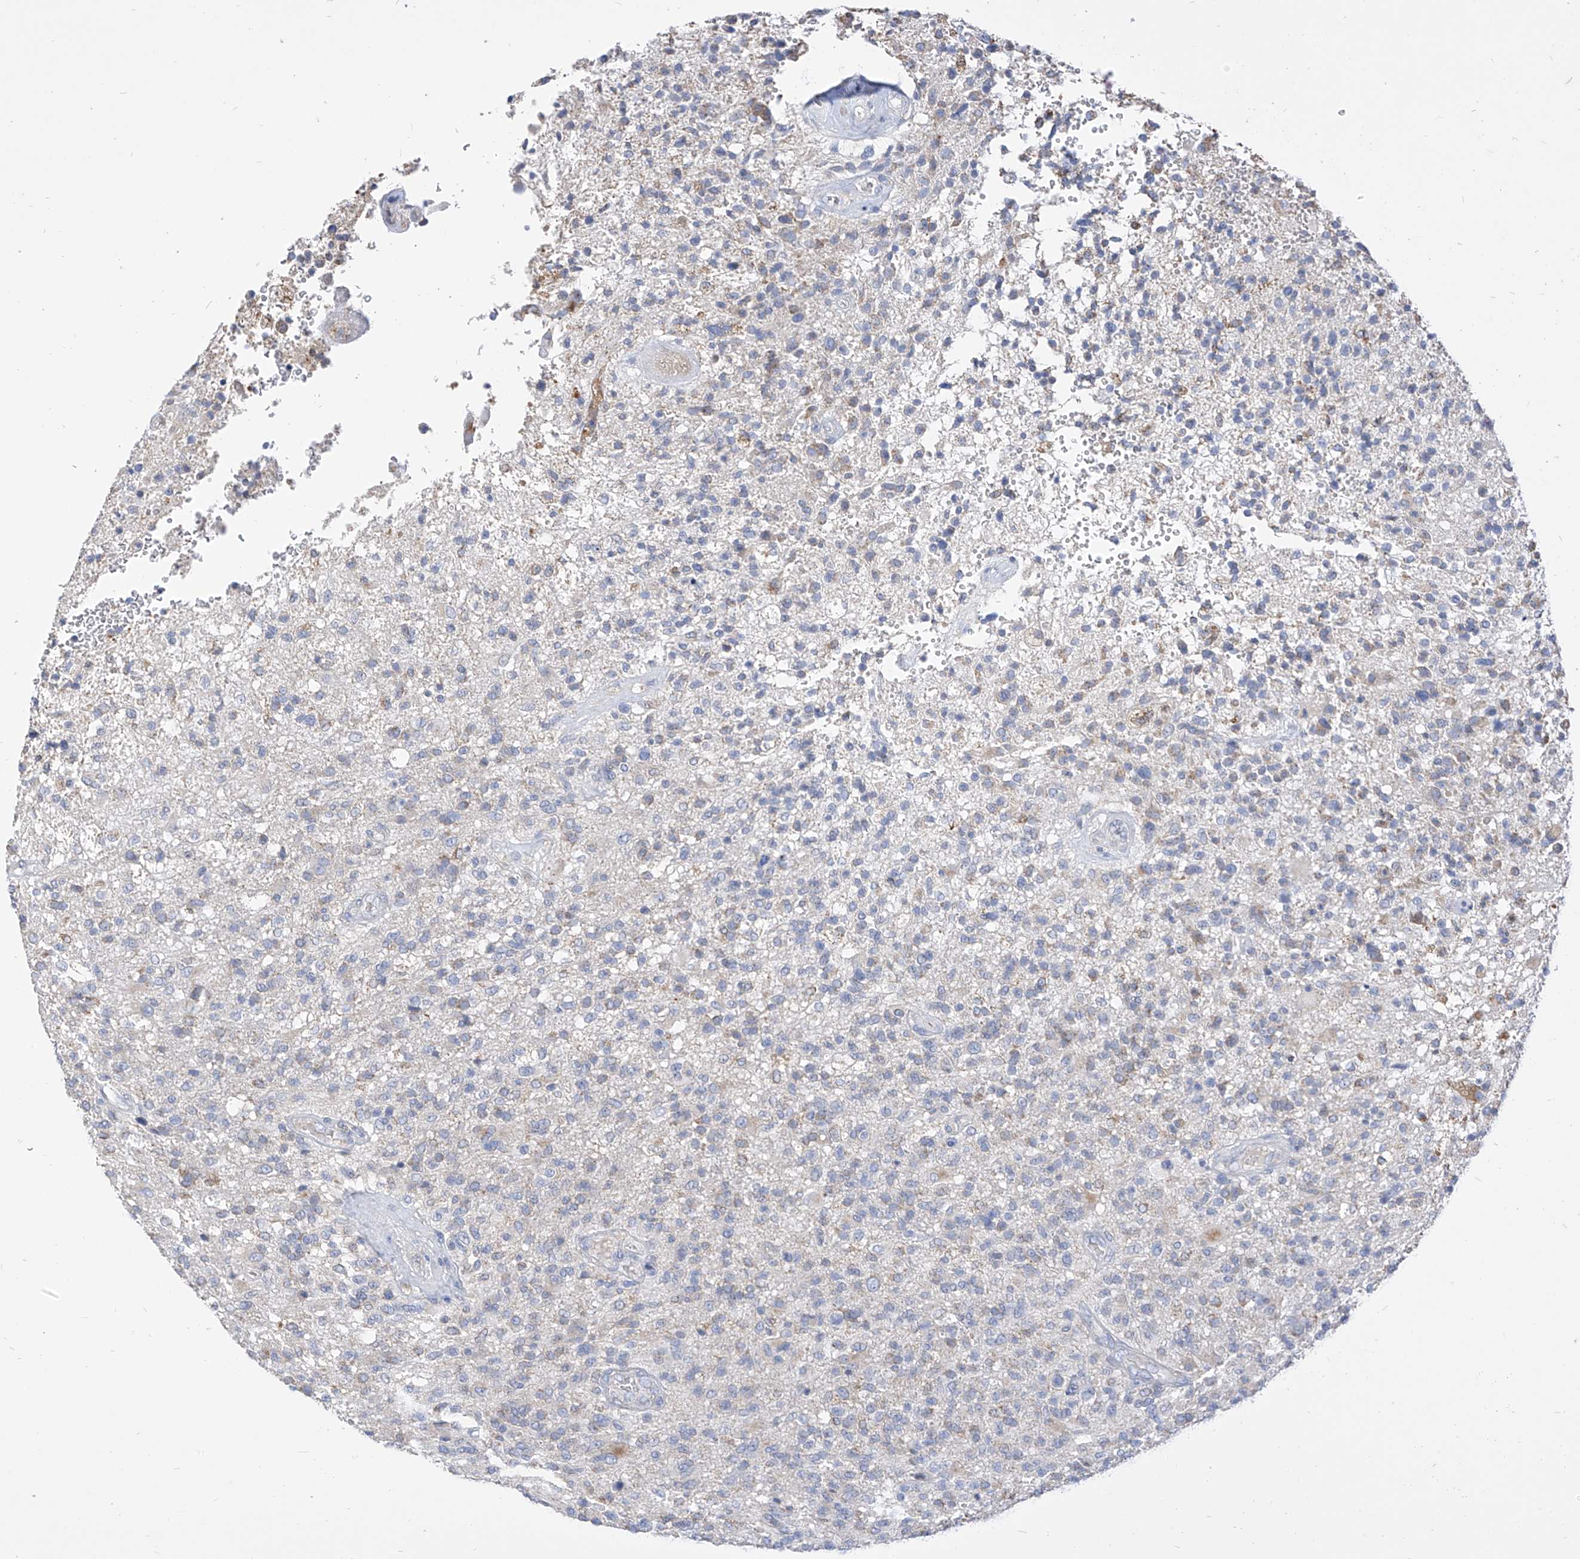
{"staining": {"intensity": "negative", "quantity": "none", "location": "none"}, "tissue": "glioma", "cell_type": "Tumor cells", "image_type": "cancer", "snomed": [{"axis": "morphology", "description": "Glioma, malignant, High grade"}, {"axis": "topography", "description": "Brain"}], "caption": "This is a histopathology image of immunohistochemistry staining of glioma, which shows no expression in tumor cells.", "gene": "RASA2", "patient": {"sex": "male", "age": 72}}